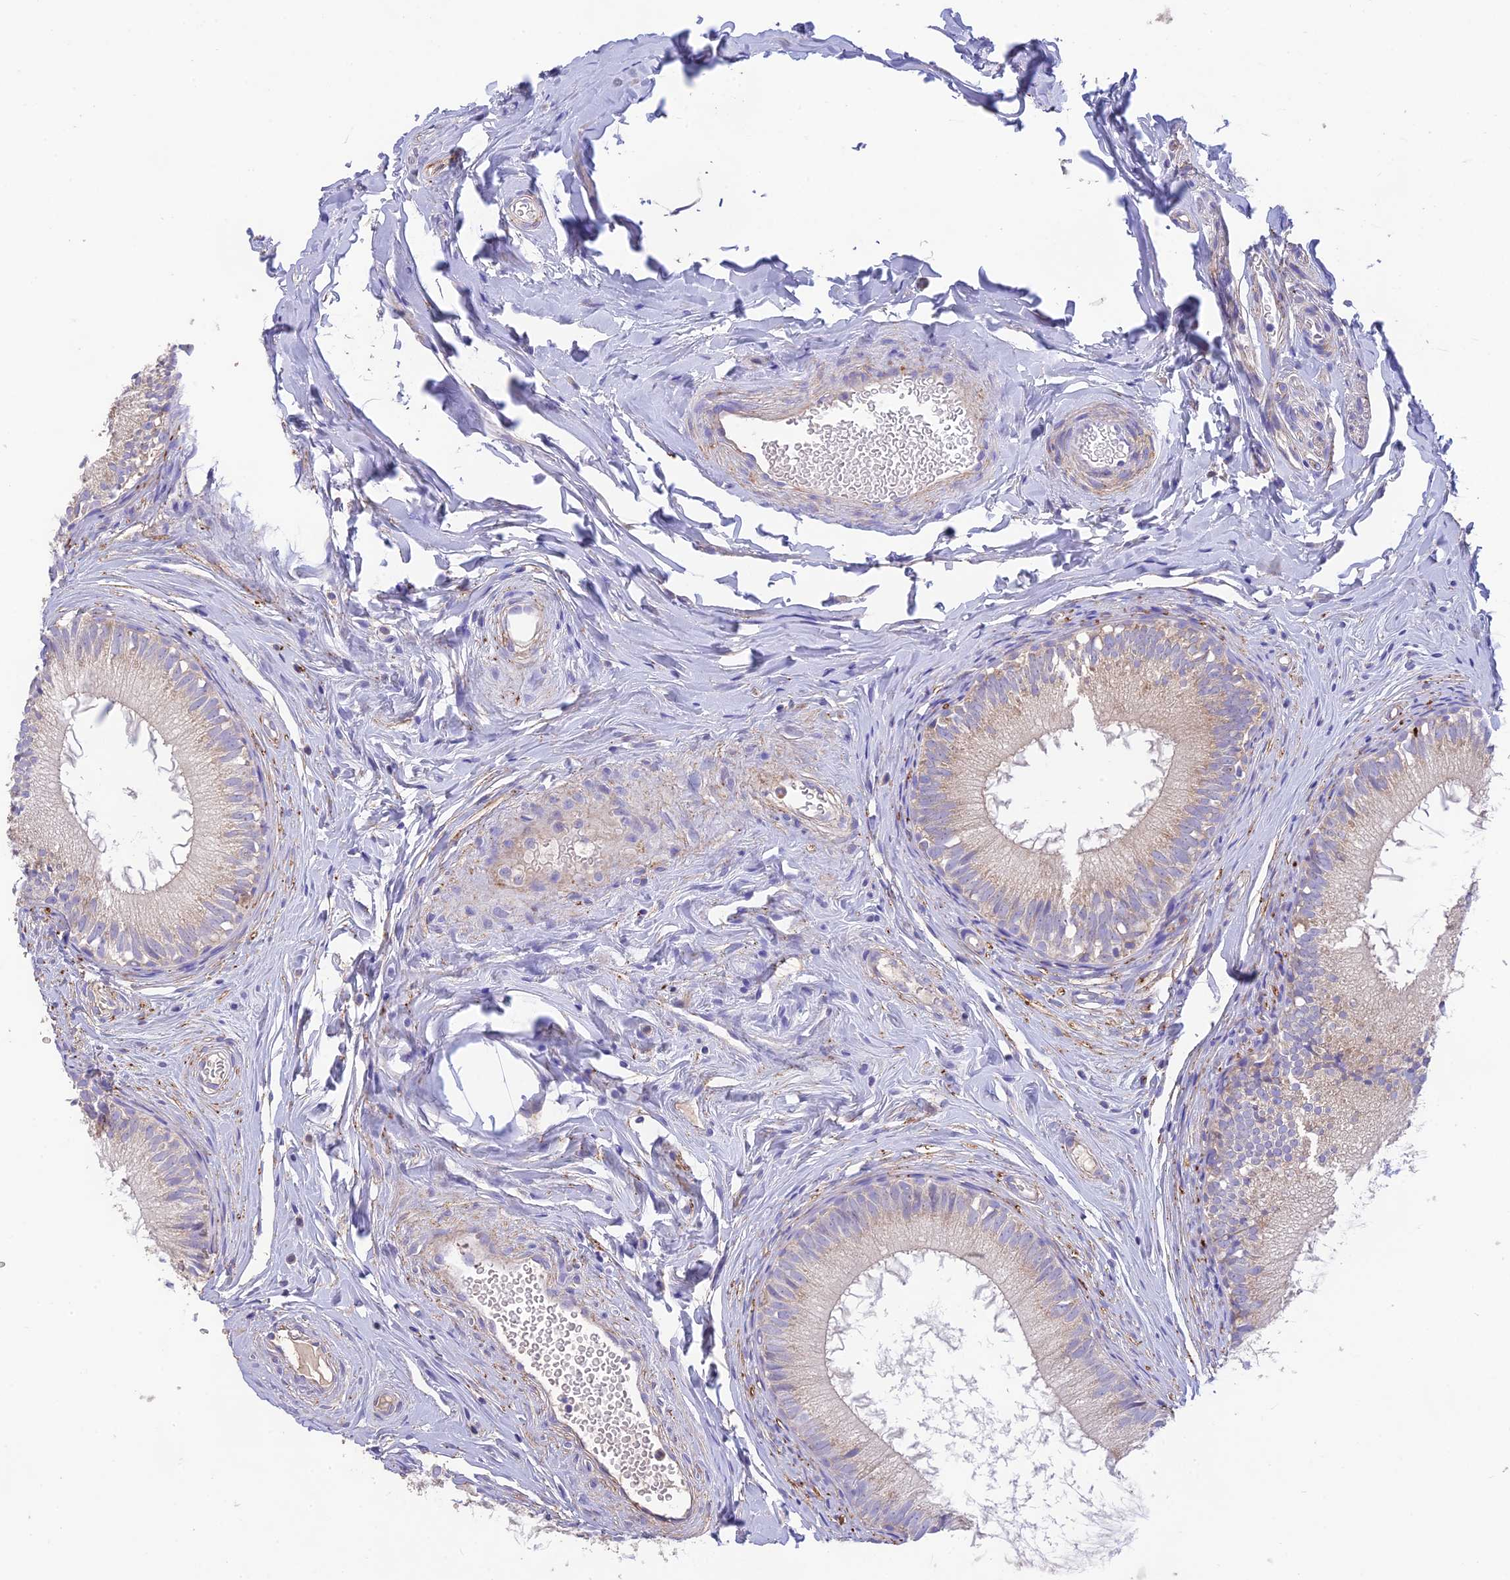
{"staining": {"intensity": "weak", "quantity": "<25%", "location": "cytoplasmic/membranous"}, "tissue": "epididymis", "cell_type": "Glandular cells", "image_type": "normal", "snomed": [{"axis": "morphology", "description": "Normal tissue, NOS"}, {"axis": "topography", "description": "Epididymis"}], "caption": "A high-resolution micrograph shows immunohistochemistry (IHC) staining of unremarkable epididymis, which shows no significant positivity in glandular cells.", "gene": "HSD17B2", "patient": {"sex": "male", "age": 34}}